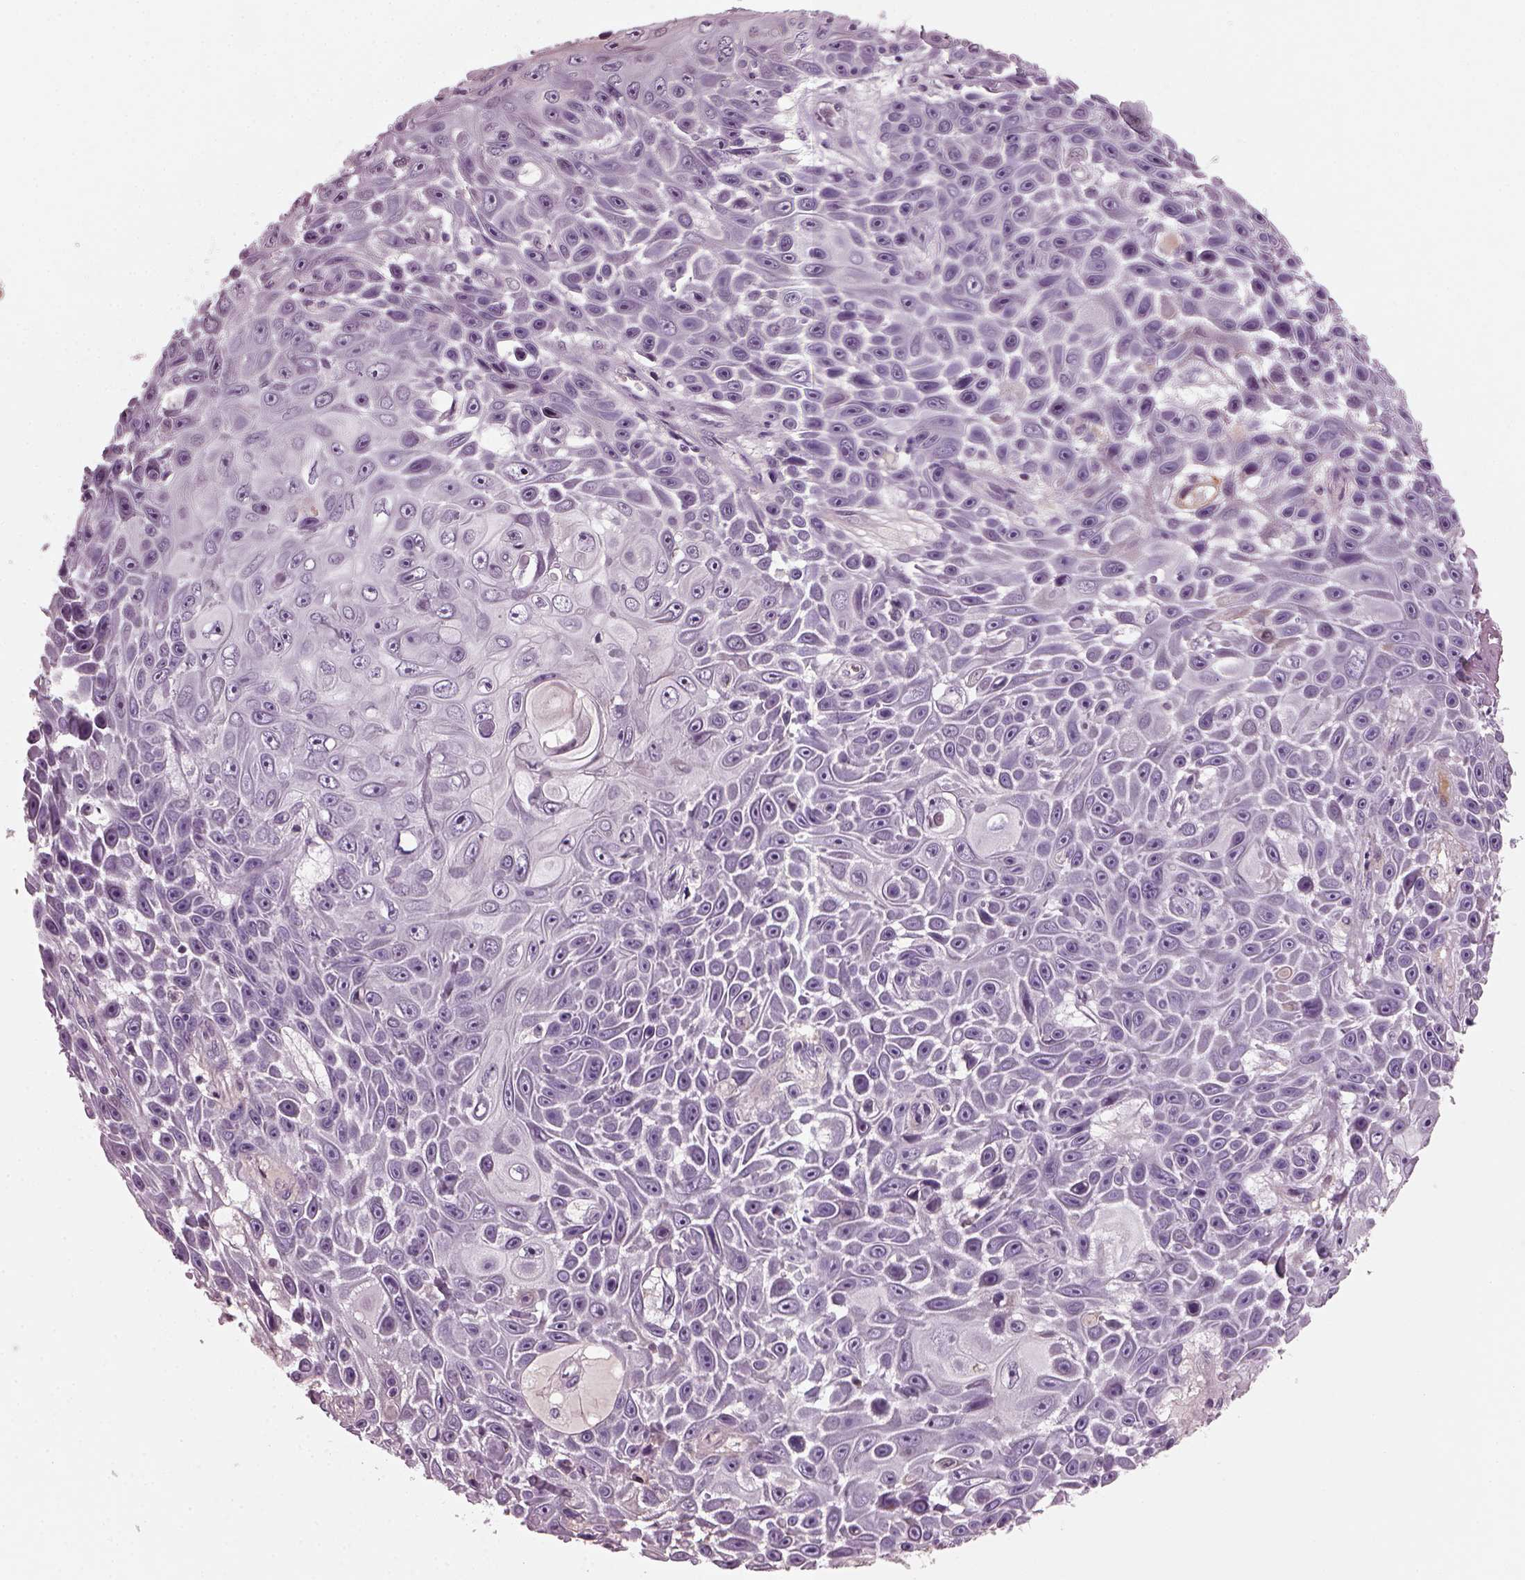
{"staining": {"intensity": "negative", "quantity": "none", "location": "none"}, "tissue": "skin cancer", "cell_type": "Tumor cells", "image_type": "cancer", "snomed": [{"axis": "morphology", "description": "Squamous cell carcinoma, NOS"}, {"axis": "topography", "description": "Skin"}], "caption": "The photomicrograph shows no significant positivity in tumor cells of skin cancer (squamous cell carcinoma). (IHC, brightfield microscopy, high magnification).", "gene": "DPYSL5", "patient": {"sex": "male", "age": 82}}